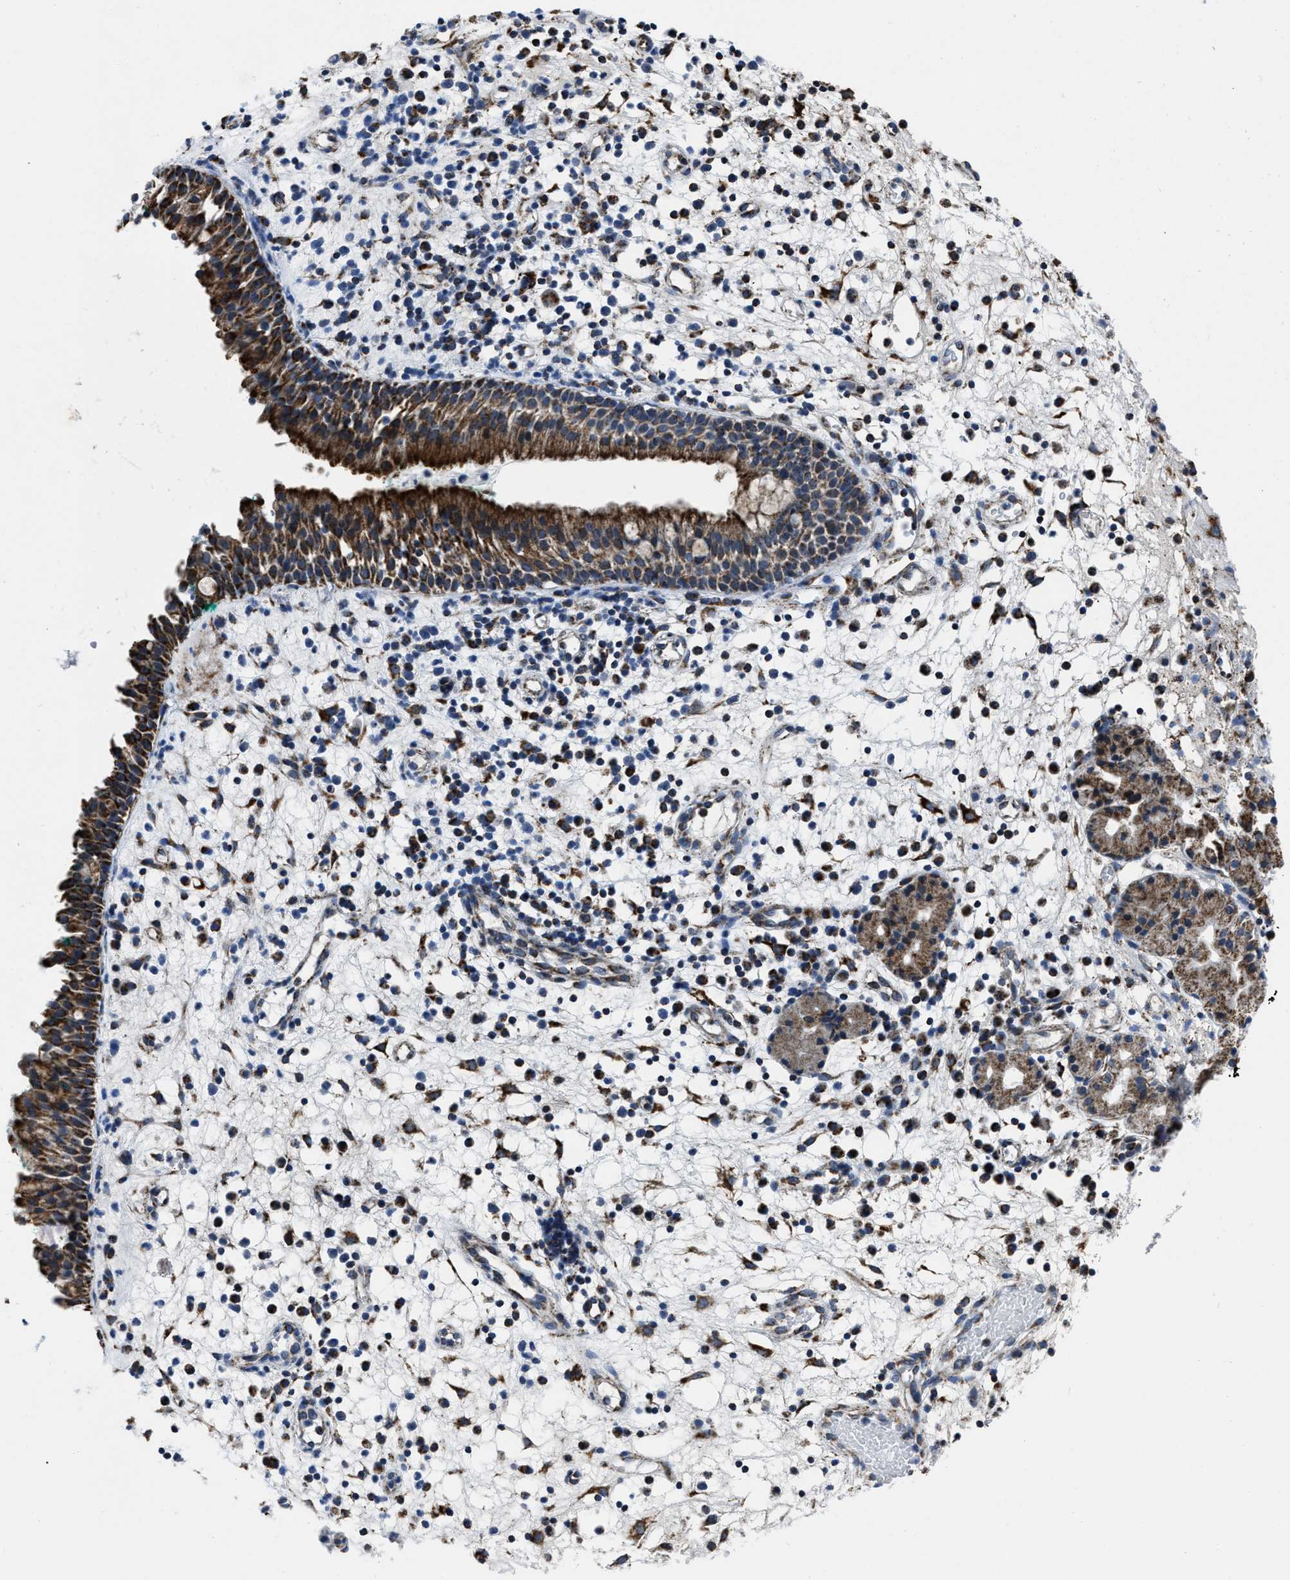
{"staining": {"intensity": "strong", "quantity": ">75%", "location": "cytoplasmic/membranous"}, "tissue": "nasopharynx", "cell_type": "Respiratory epithelial cells", "image_type": "normal", "snomed": [{"axis": "morphology", "description": "Normal tissue, NOS"}, {"axis": "morphology", "description": "Basal cell carcinoma"}, {"axis": "topography", "description": "Cartilage tissue"}, {"axis": "topography", "description": "Nasopharynx"}, {"axis": "topography", "description": "Oral tissue"}], "caption": "Nasopharynx stained for a protein displays strong cytoplasmic/membranous positivity in respiratory epithelial cells. The protein is stained brown, and the nuclei are stained in blue (DAB (3,3'-diaminobenzidine) IHC with brightfield microscopy, high magnification).", "gene": "NSD3", "patient": {"sex": "female", "age": 77}}